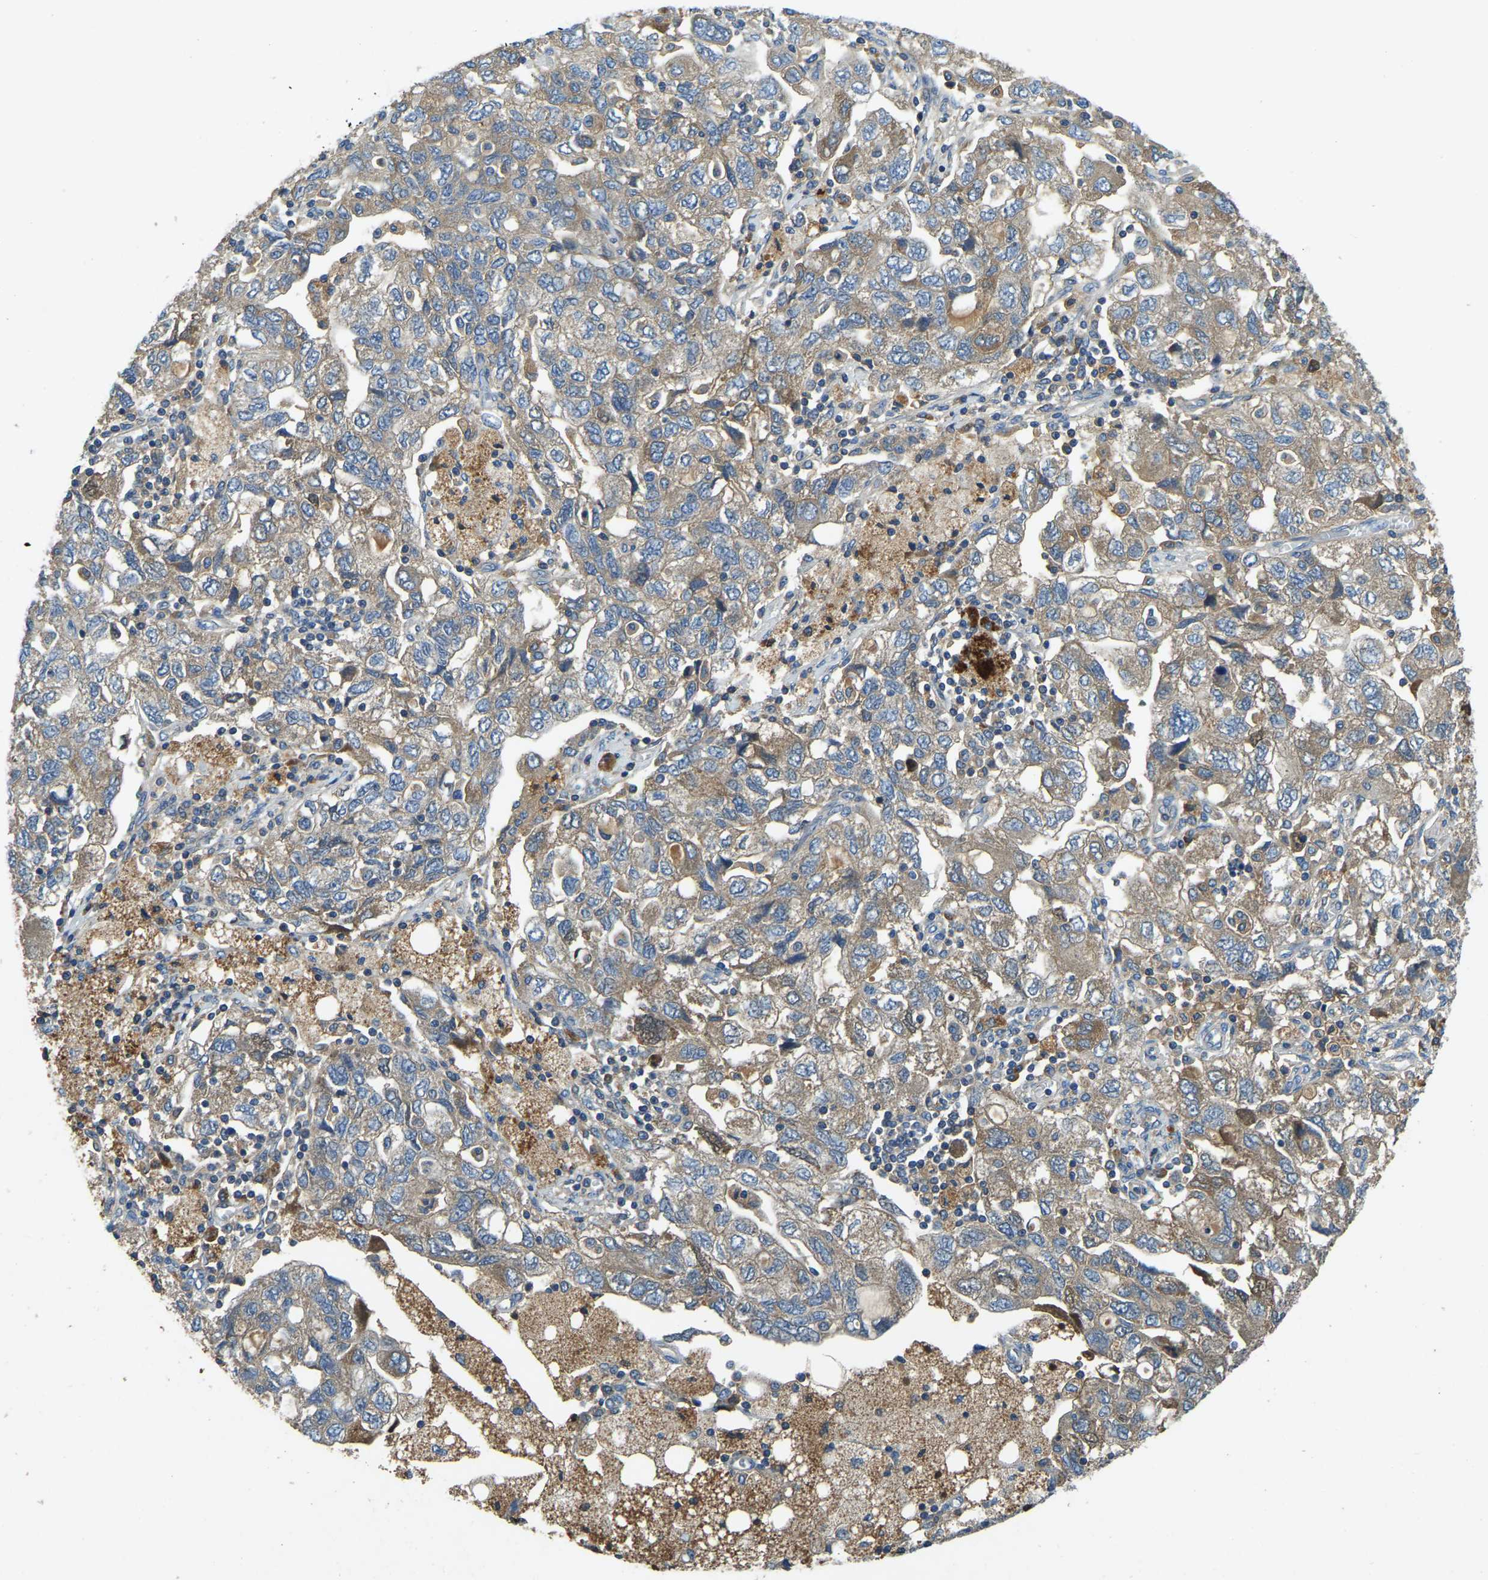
{"staining": {"intensity": "weak", "quantity": ">75%", "location": "cytoplasmic/membranous"}, "tissue": "ovarian cancer", "cell_type": "Tumor cells", "image_type": "cancer", "snomed": [{"axis": "morphology", "description": "Carcinoma, NOS"}, {"axis": "morphology", "description": "Cystadenocarcinoma, serous, NOS"}, {"axis": "topography", "description": "Ovary"}], "caption": "A low amount of weak cytoplasmic/membranous staining is appreciated in about >75% of tumor cells in ovarian cancer (serous cystadenocarcinoma) tissue. The staining was performed using DAB, with brown indicating positive protein expression. Nuclei are stained blue with hematoxylin.", "gene": "ATP8B1", "patient": {"sex": "female", "age": 69}}